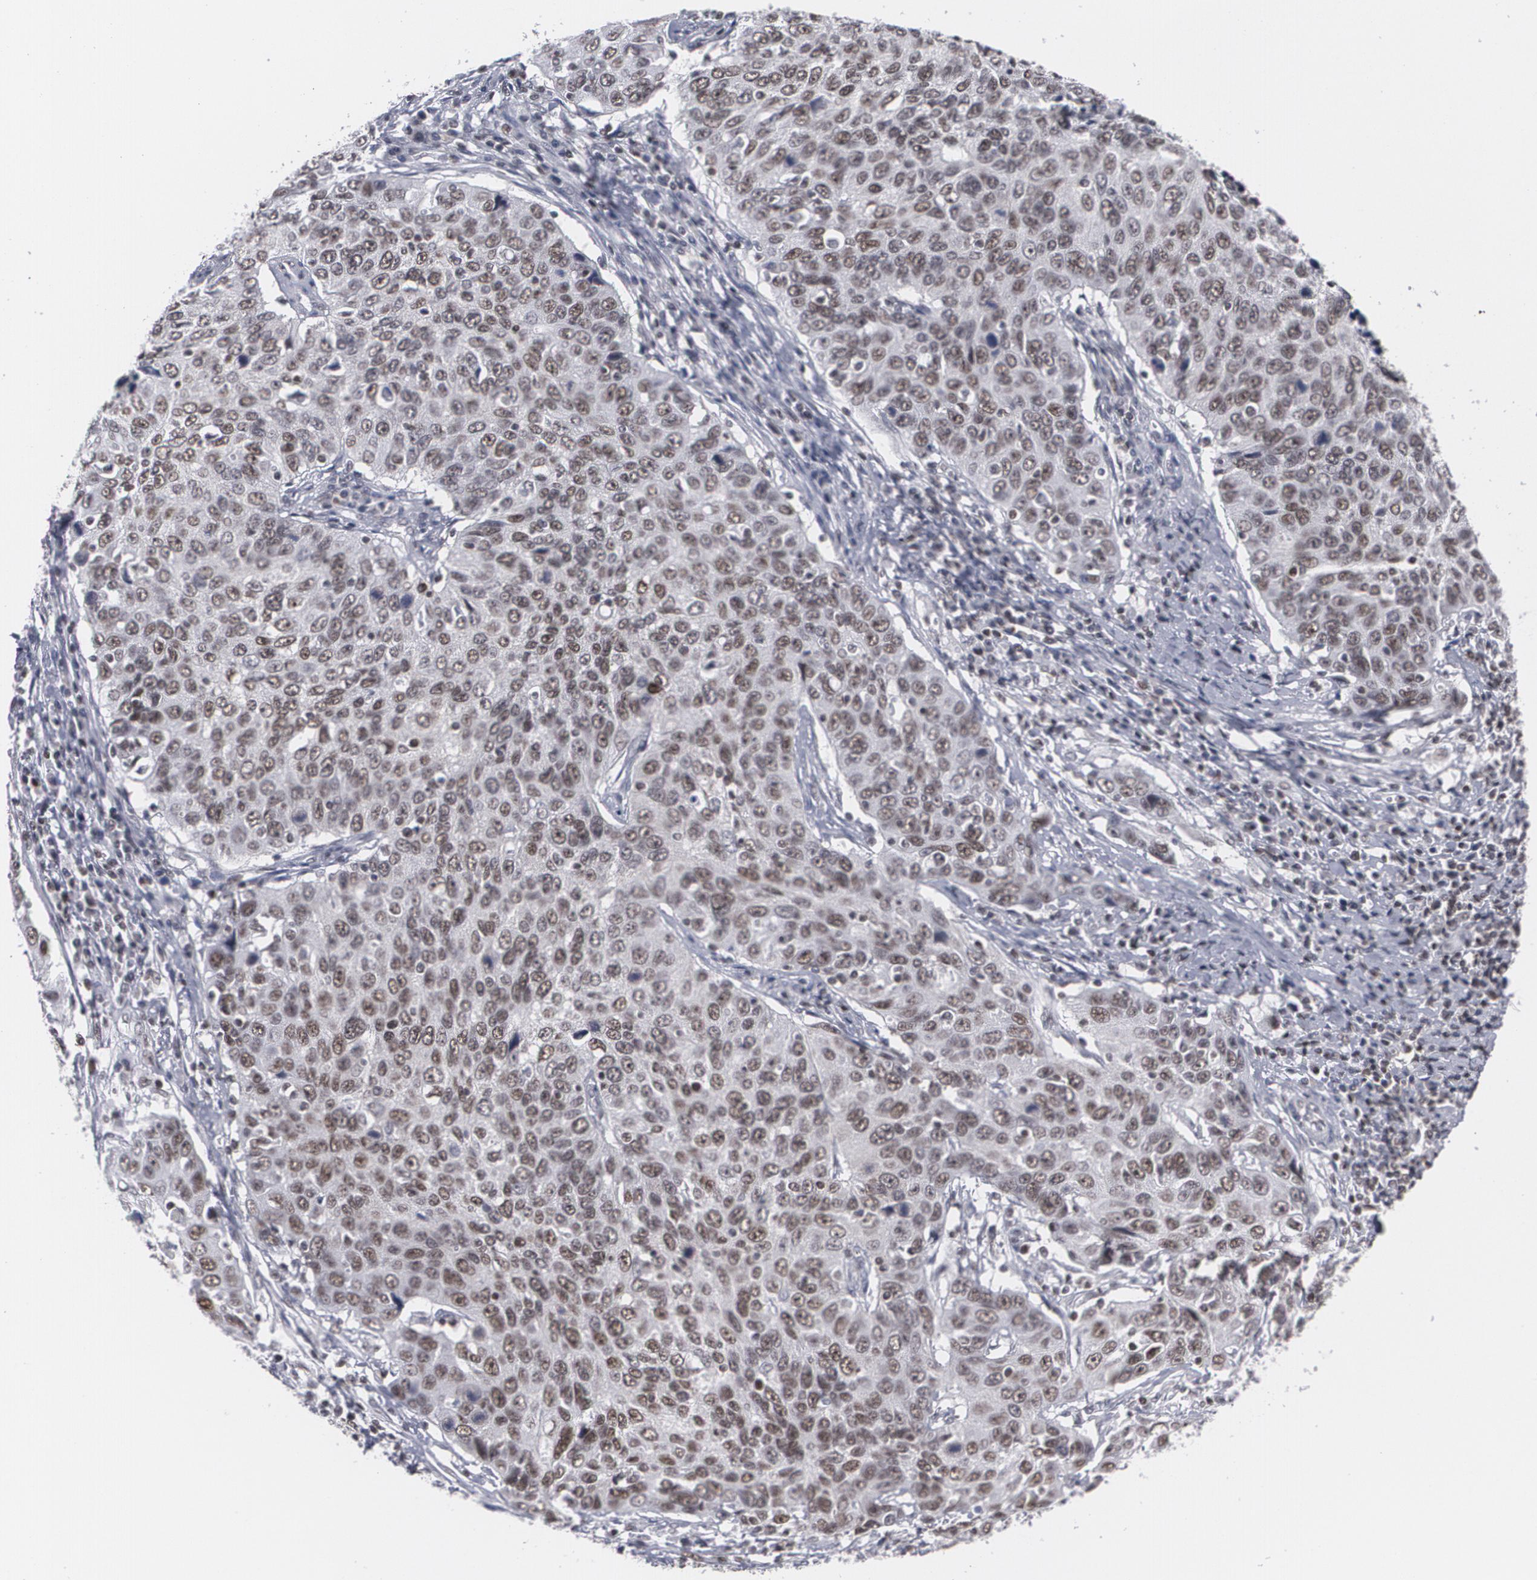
{"staining": {"intensity": "weak", "quantity": "25%-75%", "location": "nuclear"}, "tissue": "cervical cancer", "cell_type": "Tumor cells", "image_type": "cancer", "snomed": [{"axis": "morphology", "description": "Squamous cell carcinoma, NOS"}, {"axis": "topography", "description": "Cervix"}], "caption": "Brown immunohistochemical staining in cervical squamous cell carcinoma reveals weak nuclear staining in about 25%-75% of tumor cells.", "gene": "MCL1", "patient": {"sex": "female", "age": 53}}